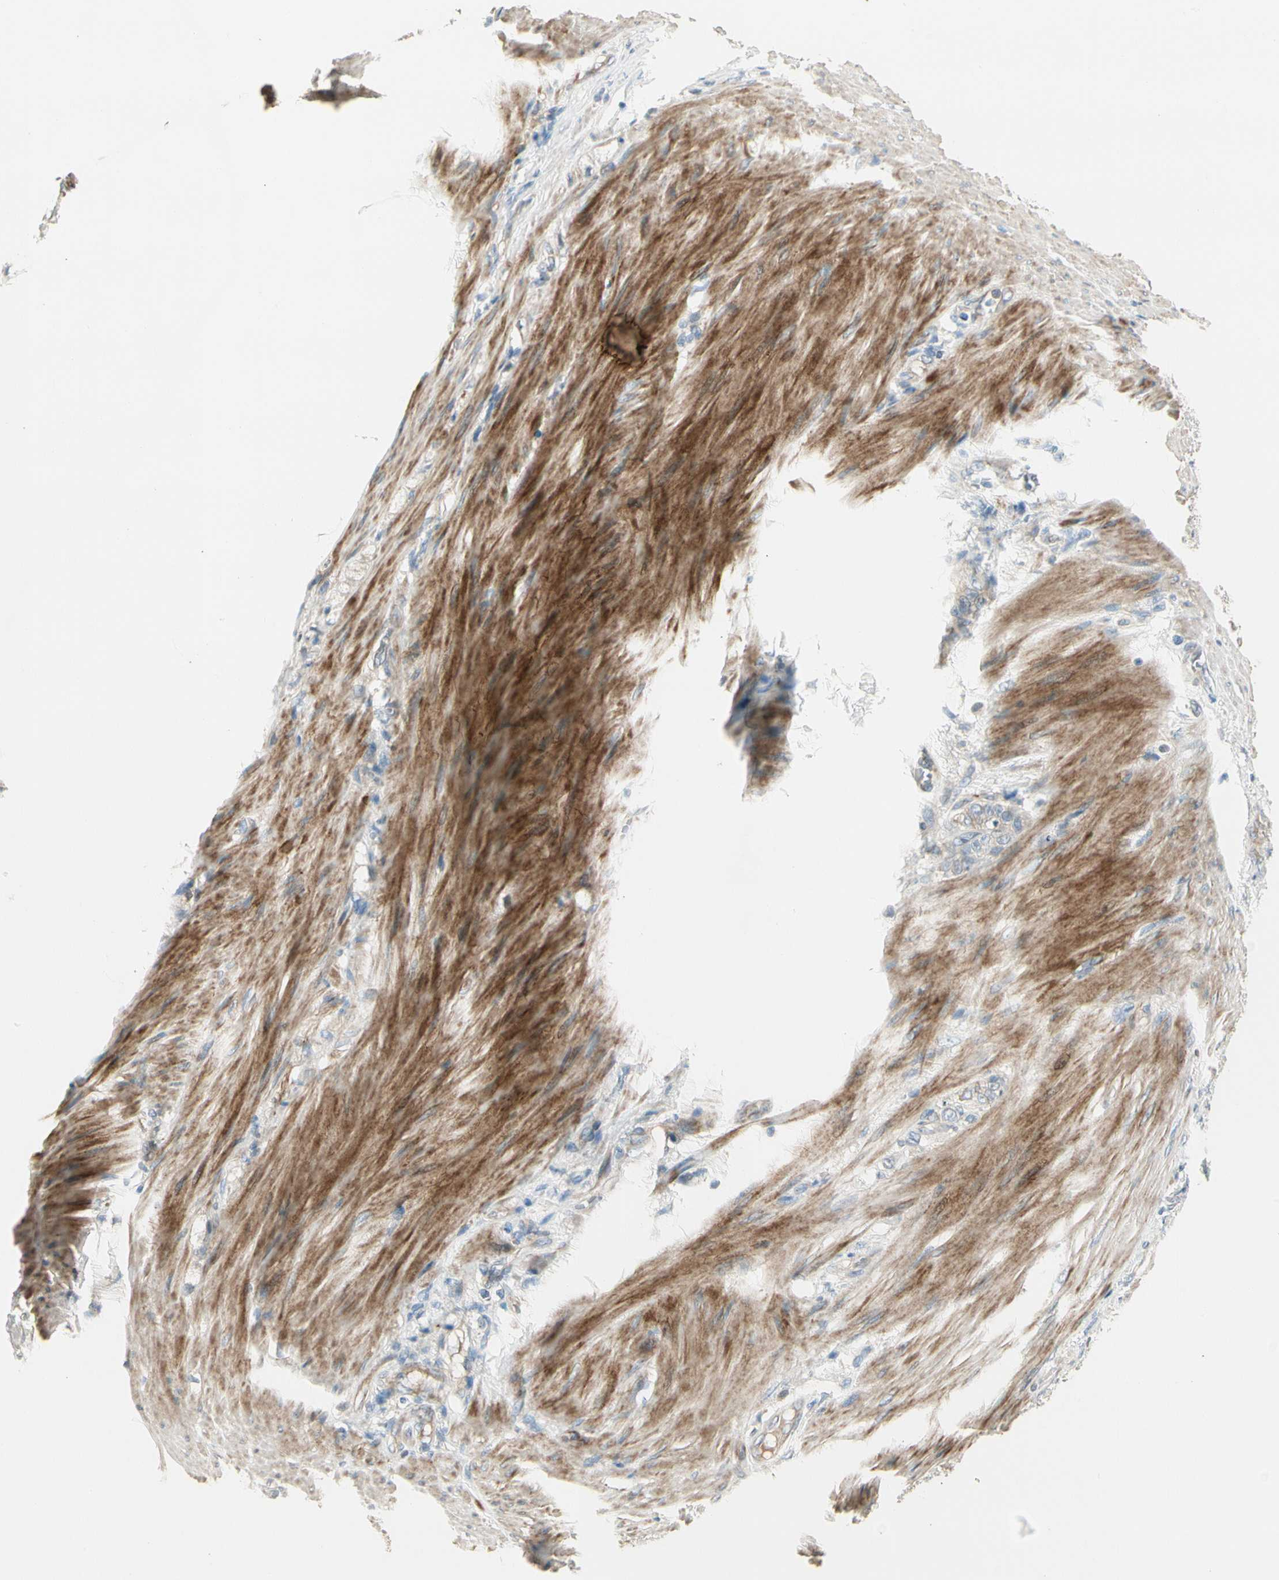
{"staining": {"intensity": "negative", "quantity": "none", "location": "none"}, "tissue": "stomach cancer", "cell_type": "Tumor cells", "image_type": "cancer", "snomed": [{"axis": "morphology", "description": "Adenocarcinoma, NOS"}, {"axis": "topography", "description": "Stomach"}], "caption": "High magnification brightfield microscopy of stomach cancer stained with DAB (brown) and counterstained with hematoxylin (blue): tumor cells show no significant positivity.", "gene": "ADGRA3", "patient": {"sex": "male", "age": 82}}